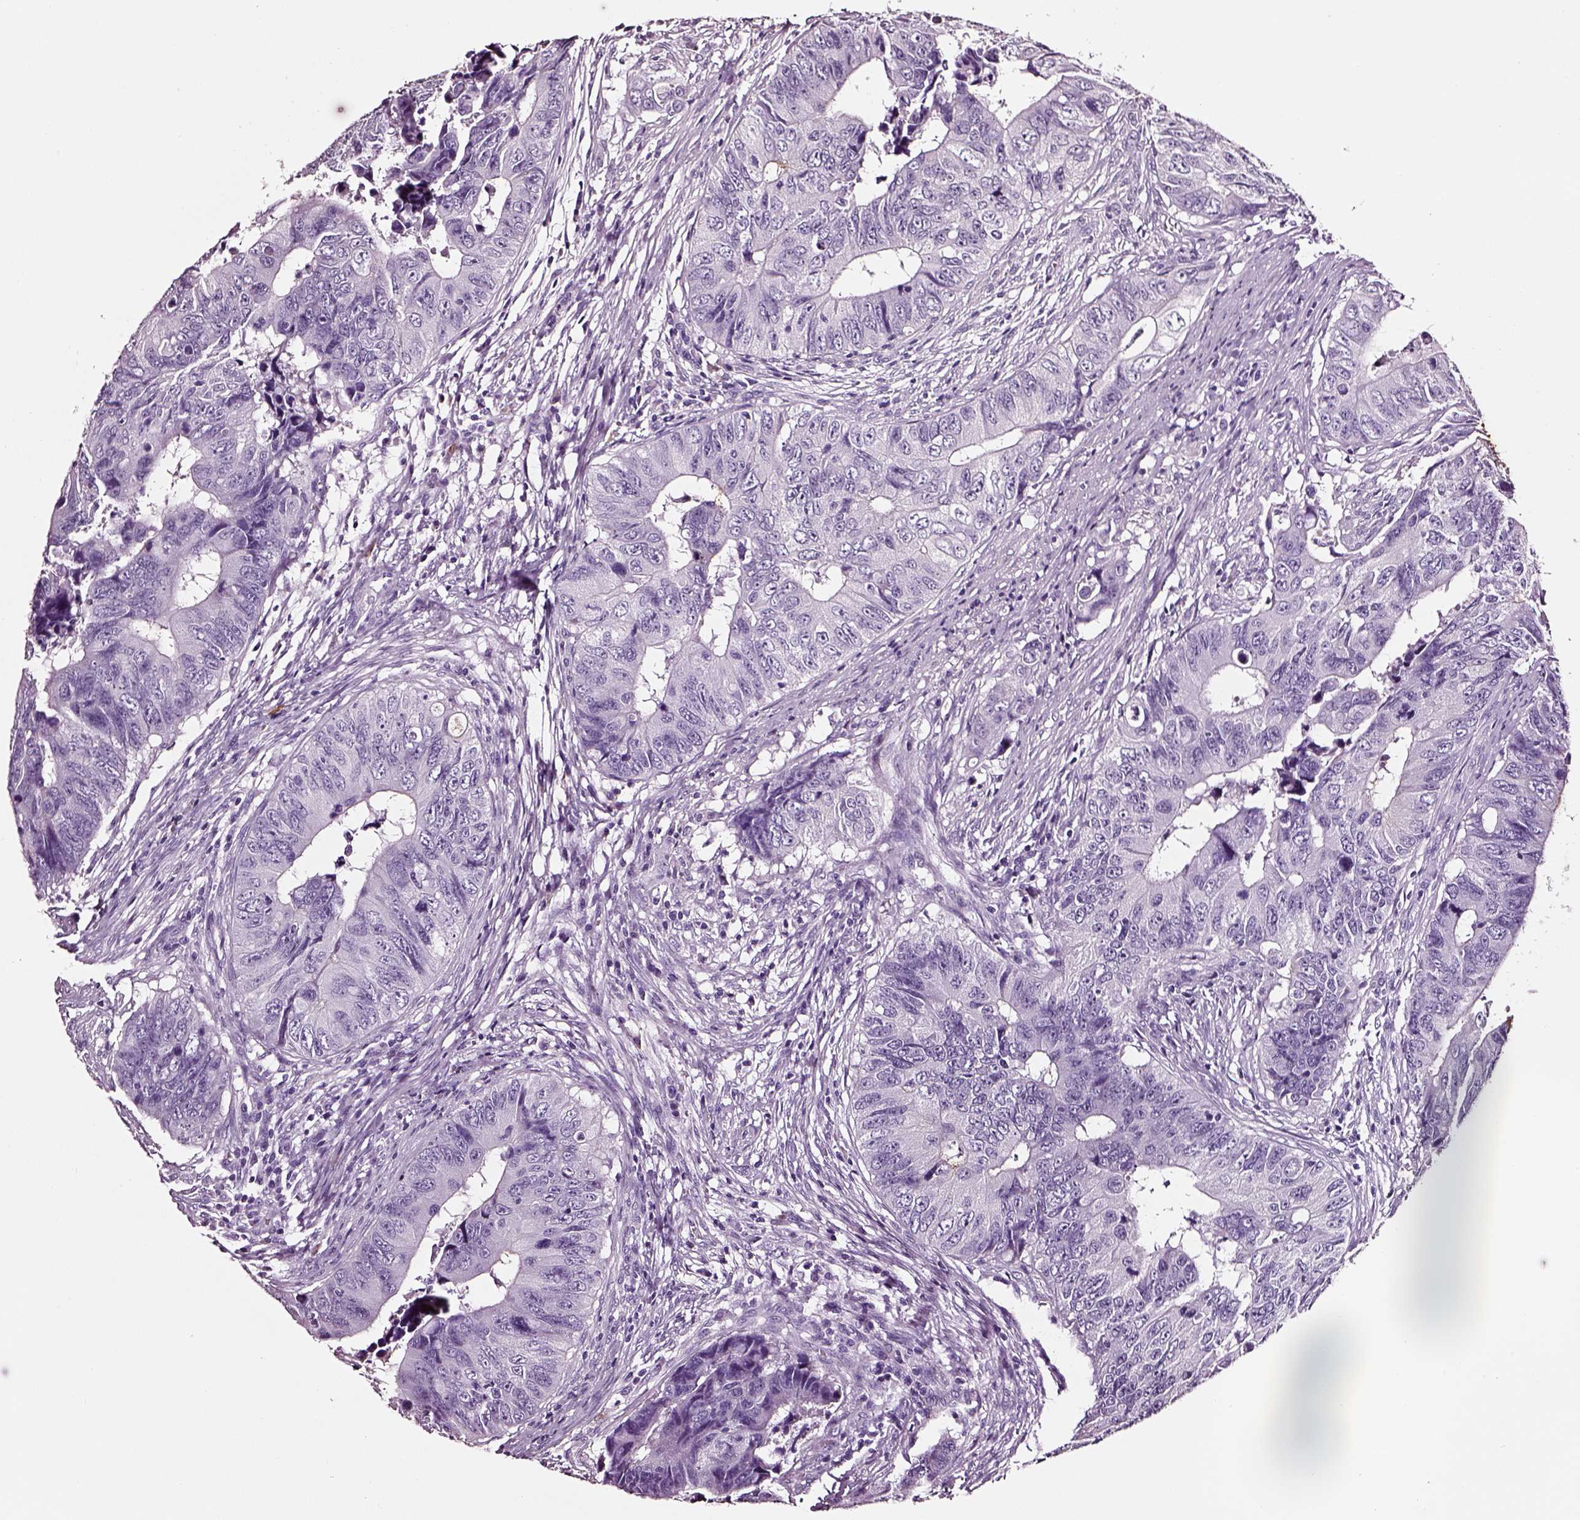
{"staining": {"intensity": "negative", "quantity": "none", "location": "none"}, "tissue": "colorectal cancer", "cell_type": "Tumor cells", "image_type": "cancer", "snomed": [{"axis": "morphology", "description": "Adenocarcinoma, NOS"}, {"axis": "topography", "description": "Colon"}], "caption": "High power microscopy image of an IHC photomicrograph of colorectal cancer (adenocarcinoma), revealing no significant expression in tumor cells.", "gene": "DPEP1", "patient": {"sex": "female", "age": 82}}